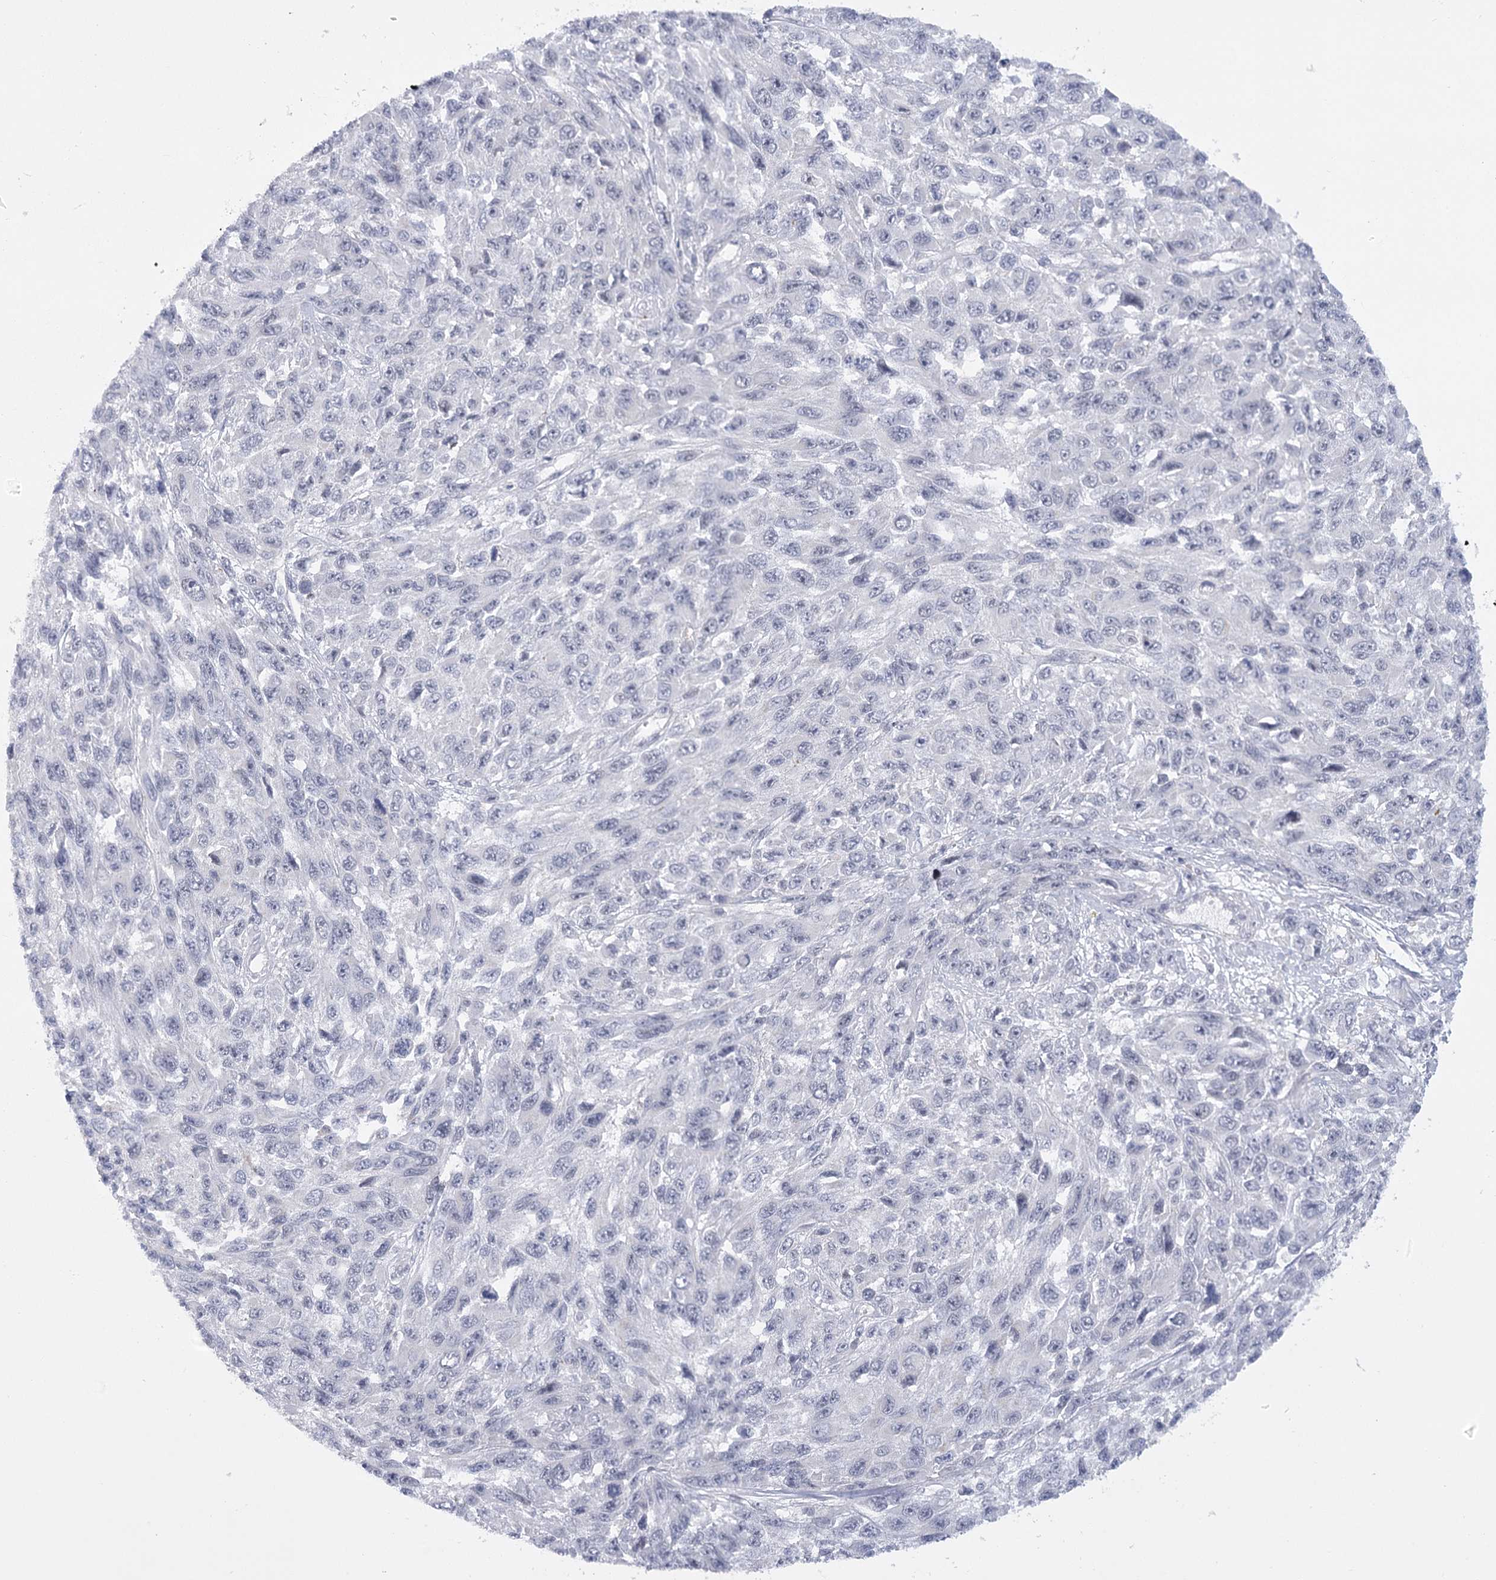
{"staining": {"intensity": "negative", "quantity": "none", "location": "none"}, "tissue": "melanoma", "cell_type": "Tumor cells", "image_type": "cancer", "snomed": [{"axis": "morphology", "description": "Malignant melanoma, NOS"}, {"axis": "topography", "description": "Skin"}], "caption": "Photomicrograph shows no significant protein expression in tumor cells of melanoma. (Stains: DAB immunohistochemistry (IHC) with hematoxylin counter stain, Microscopy: brightfield microscopy at high magnification).", "gene": "FAM76B", "patient": {"sex": "female", "age": 96}}